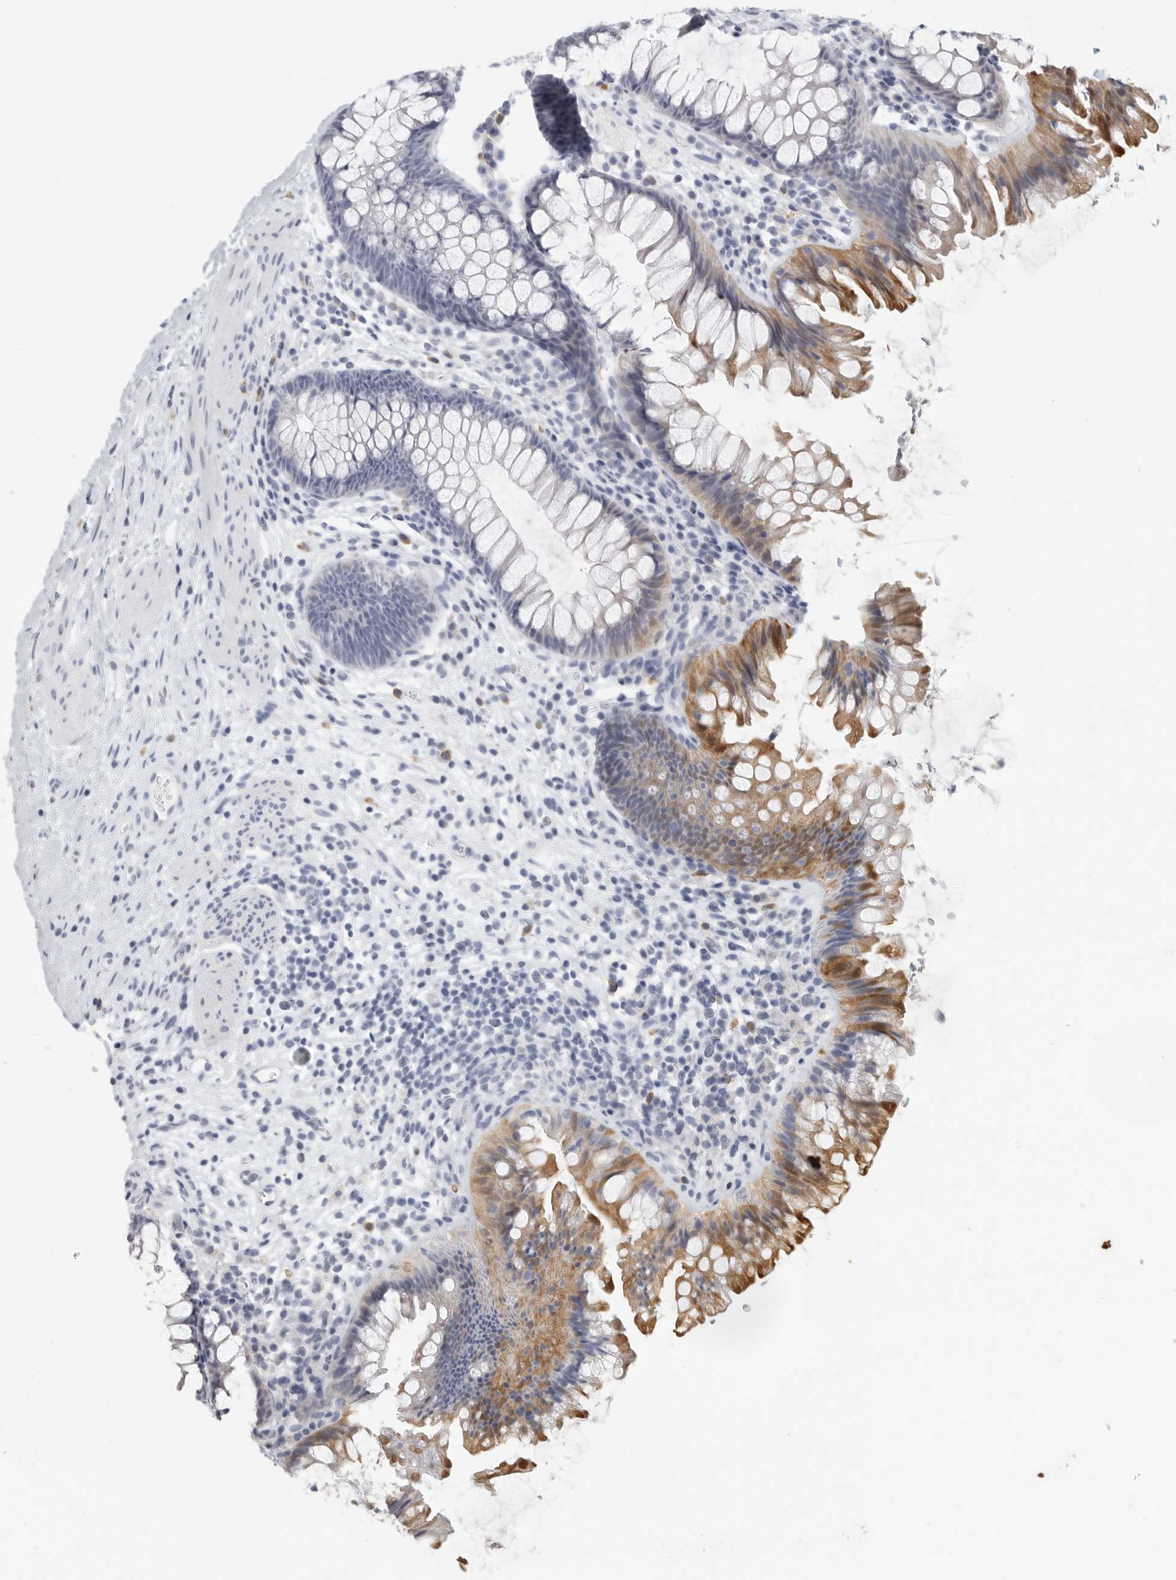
{"staining": {"intensity": "negative", "quantity": "none", "location": "none"}, "tissue": "colon", "cell_type": "Endothelial cells", "image_type": "normal", "snomed": [{"axis": "morphology", "description": "Normal tissue, NOS"}, {"axis": "topography", "description": "Colon"}], "caption": "Immunohistochemical staining of normal human colon displays no significant staining in endothelial cells. (Immunohistochemistry, brightfield microscopy, high magnification).", "gene": "DNAJC11", "patient": {"sex": "female", "age": 62}}